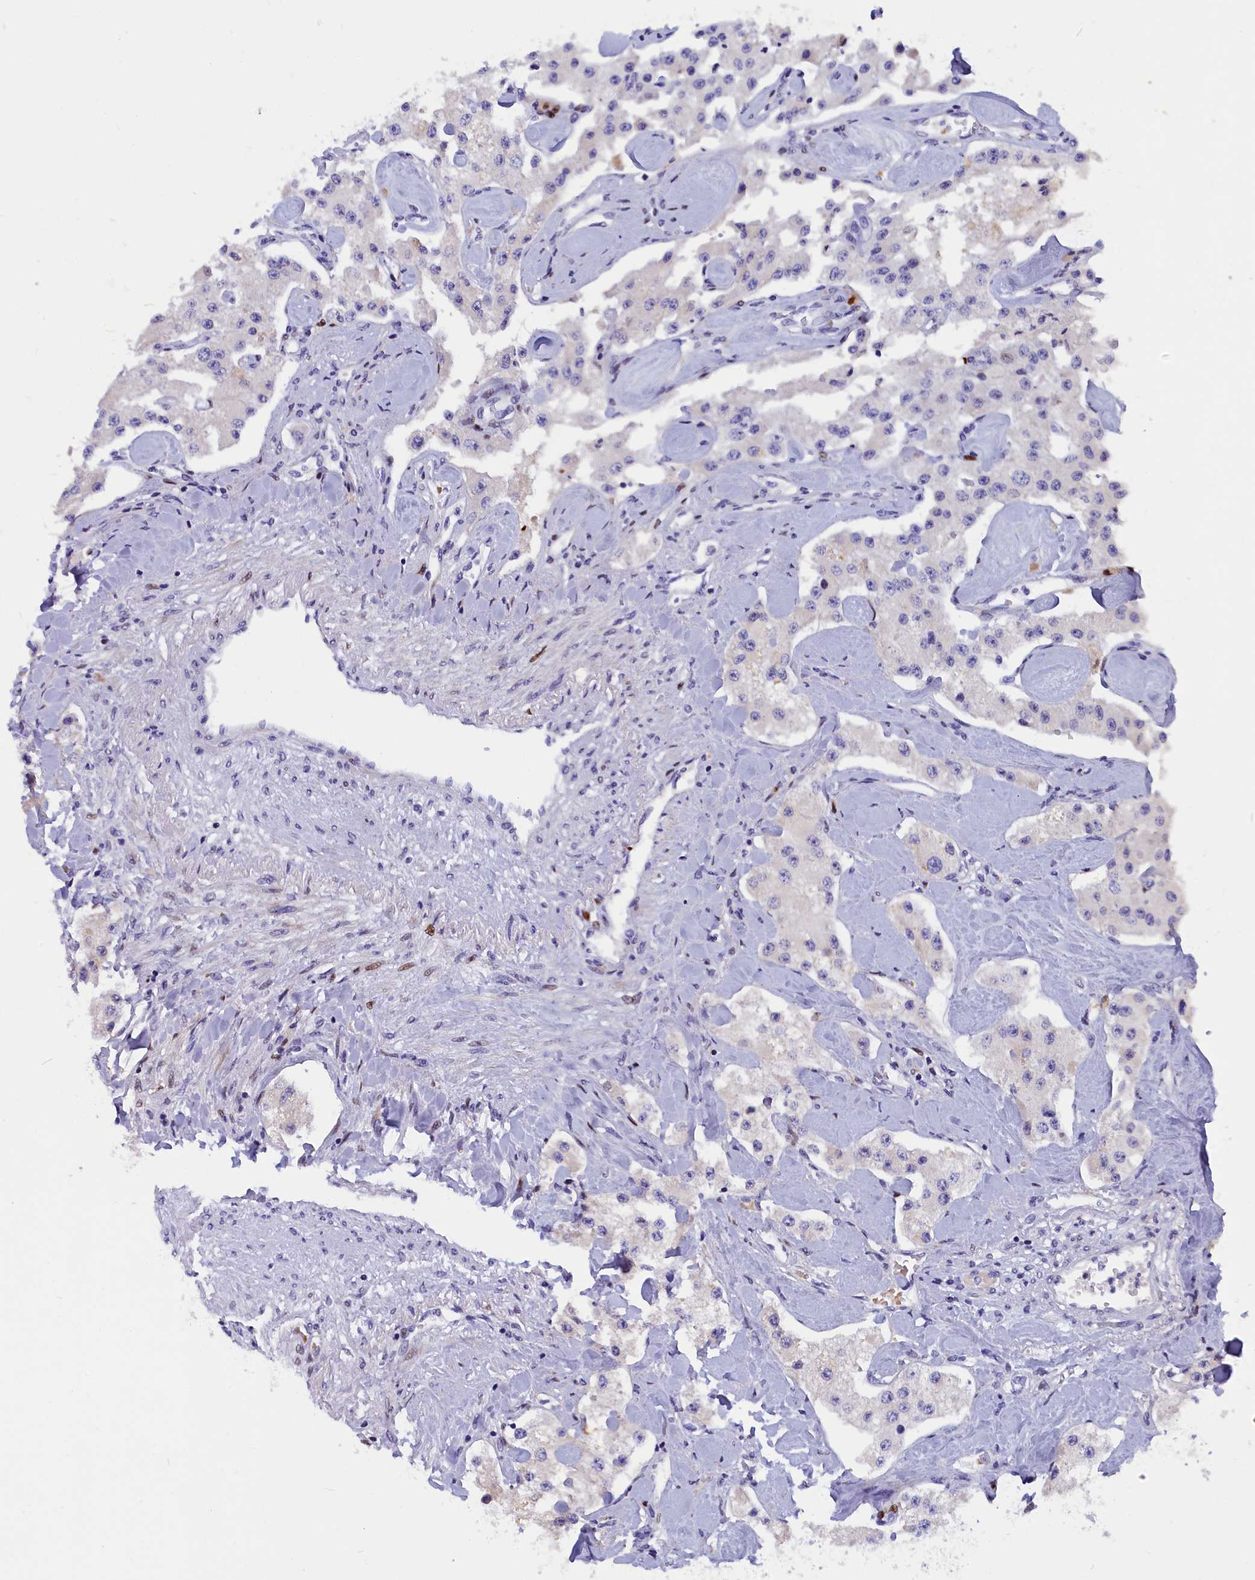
{"staining": {"intensity": "negative", "quantity": "none", "location": "none"}, "tissue": "carcinoid", "cell_type": "Tumor cells", "image_type": "cancer", "snomed": [{"axis": "morphology", "description": "Carcinoid, malignant, NOS"}, {"axis": "topography", "description": "Pancreas"}], "caption": "The image demonstrates no significant positivity in tumor cells of carcinoid. (Stains: DAB (3,3'-diaminobenzidine) immunohistochemistry (IHC) with hematoxylin counter stain, Microscopy: brightfield microscopy at high magnification).", "gene": "NKPD1", "patient": {"sex": "male", "age": 41}}